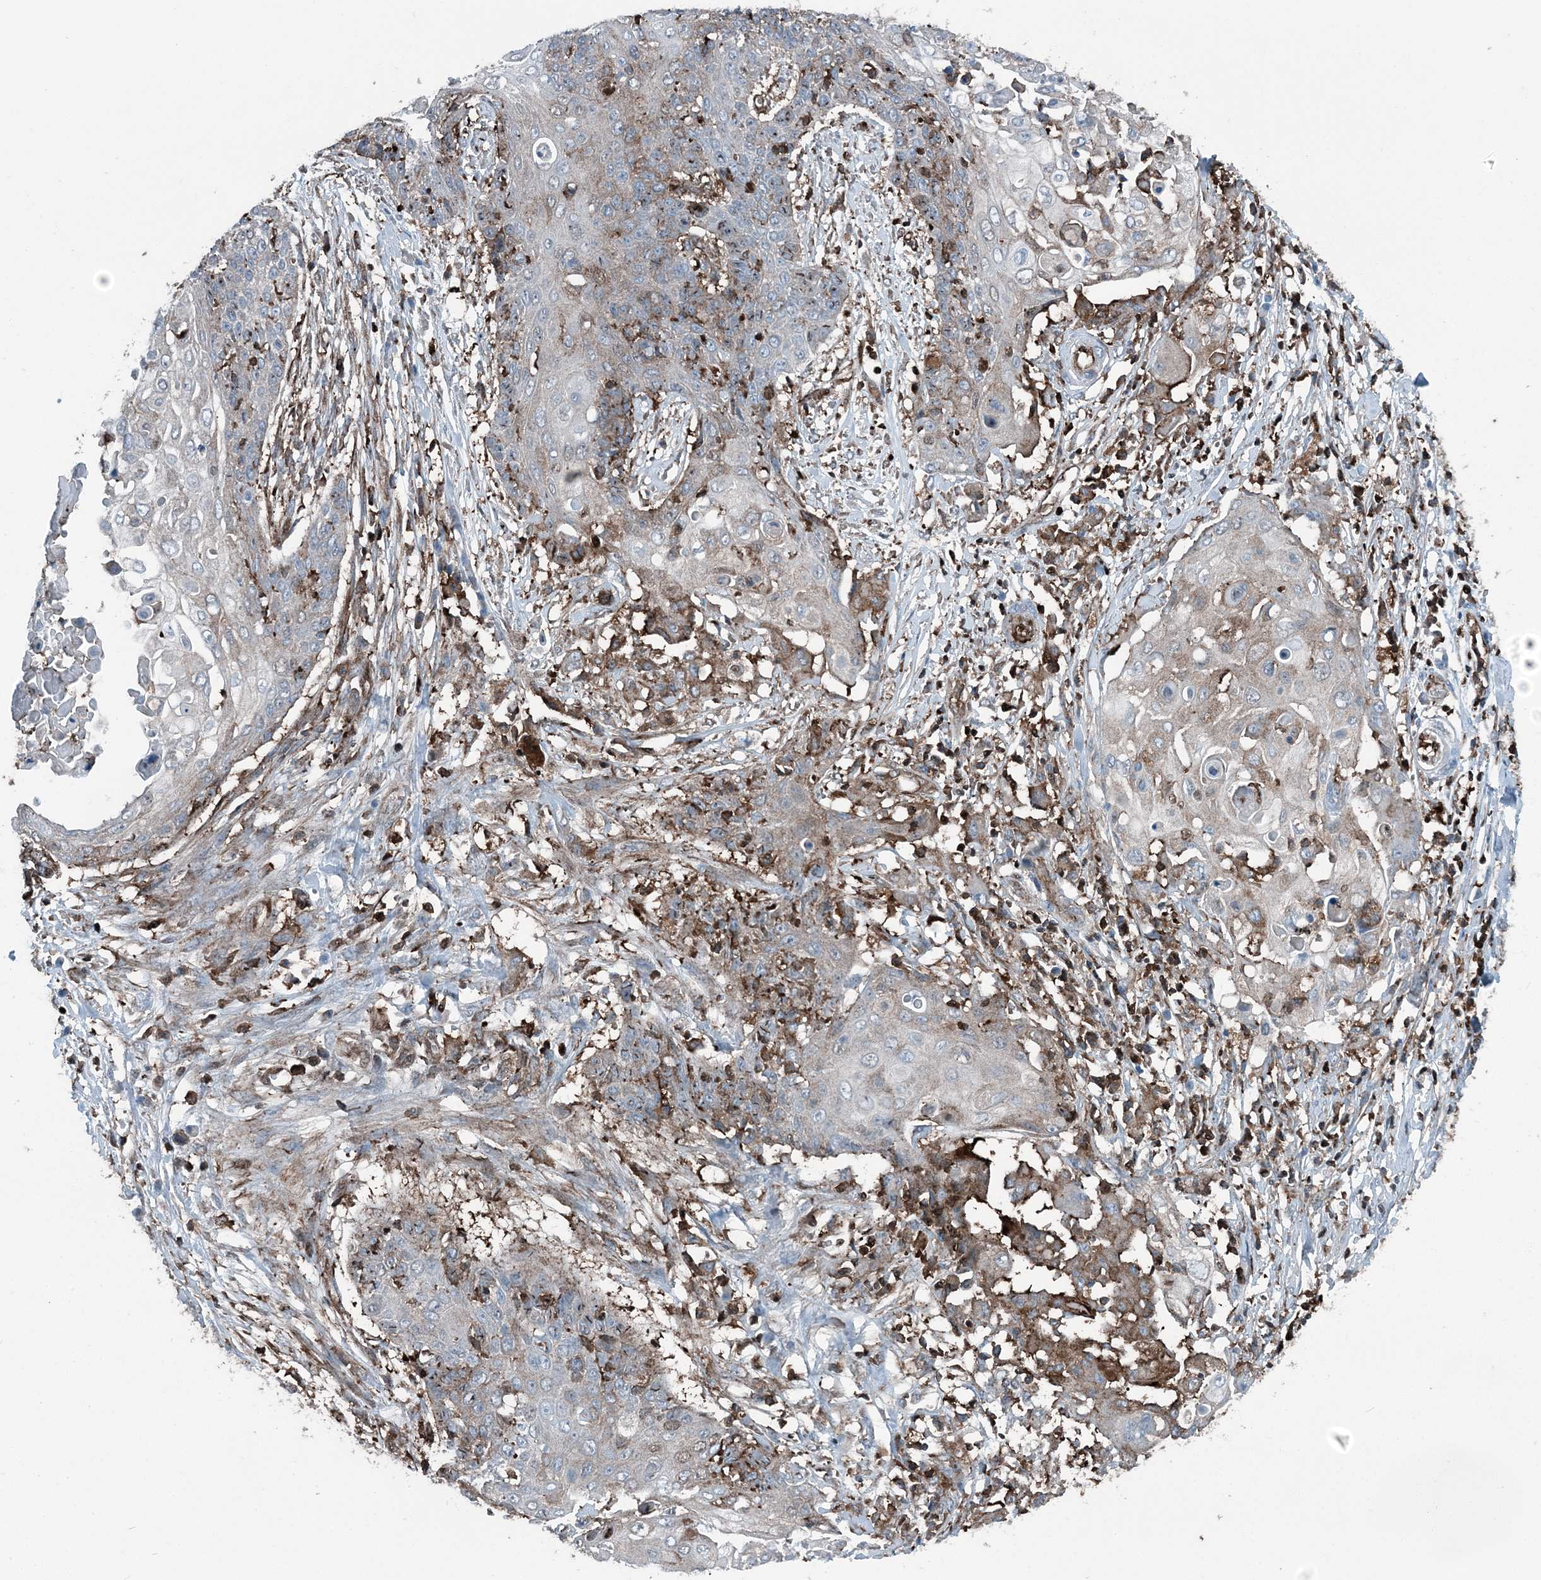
{"staining": {"intensity": "moderate", "quantity": "<25%", "location": "cytoplasmic/membranous"}, "tissue": "cervical cancer", "cell_type": "Tumor cells", "image_type": "cancer", "snomed": [{"axis": "morphology", "description": "Squamous cell carcinoma, NOS"}, {"axis": "topography", "description": "Cervix"}], "caption": "Brown immunohistochemical staining in cervical cancer shows moderate cytoplasmic/membranous staining in about <25% of tumor cells.", "gene": "CFL1", "patient": {"sex": "female", "age": 39}}